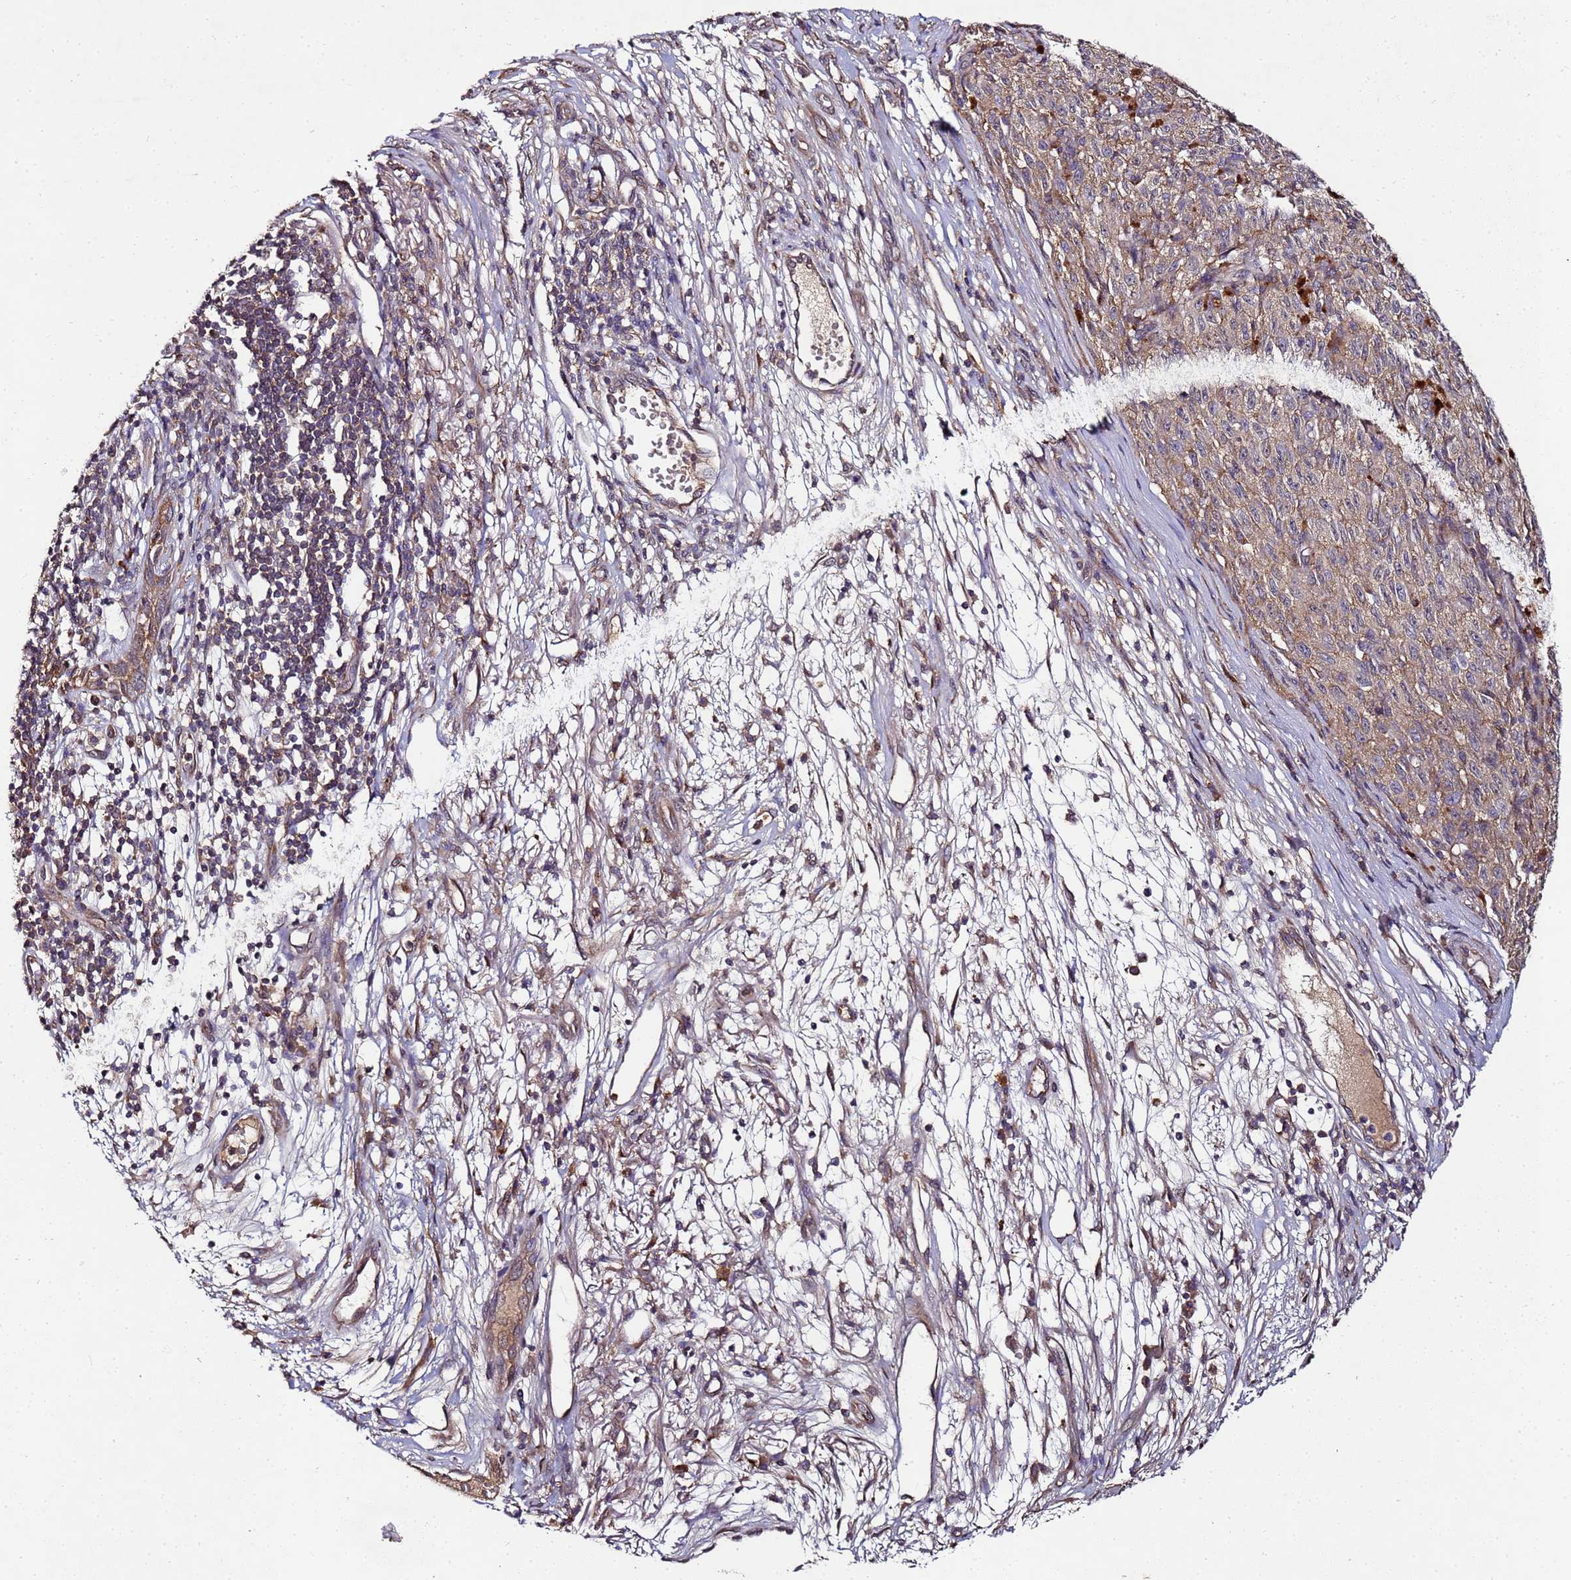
{"staining": {"intensity": "moderate", "quantity": ">75%", "location": "cytoplasmic/membranous"}, "tissue": "melanoma", "cell_type": "Tumor cells", "image_type": "cancer", "snomed": [{"axis": "morphology", "description": "Malignant melanoma, NOS"}, {"axis": "topography", "description": "Skin"}], "caption": "IHC image of neoplastic tissue: human melanoma stained using immunohistochemistry reveals medium levels of moderate protein expression localized specifically in the cytoplasmic/membranous of tumor cells, appearing as a cytoplasmic/membranous brown color.", "gene": "ANKRD17", "patient": {"sex": "female", "age": 82}}